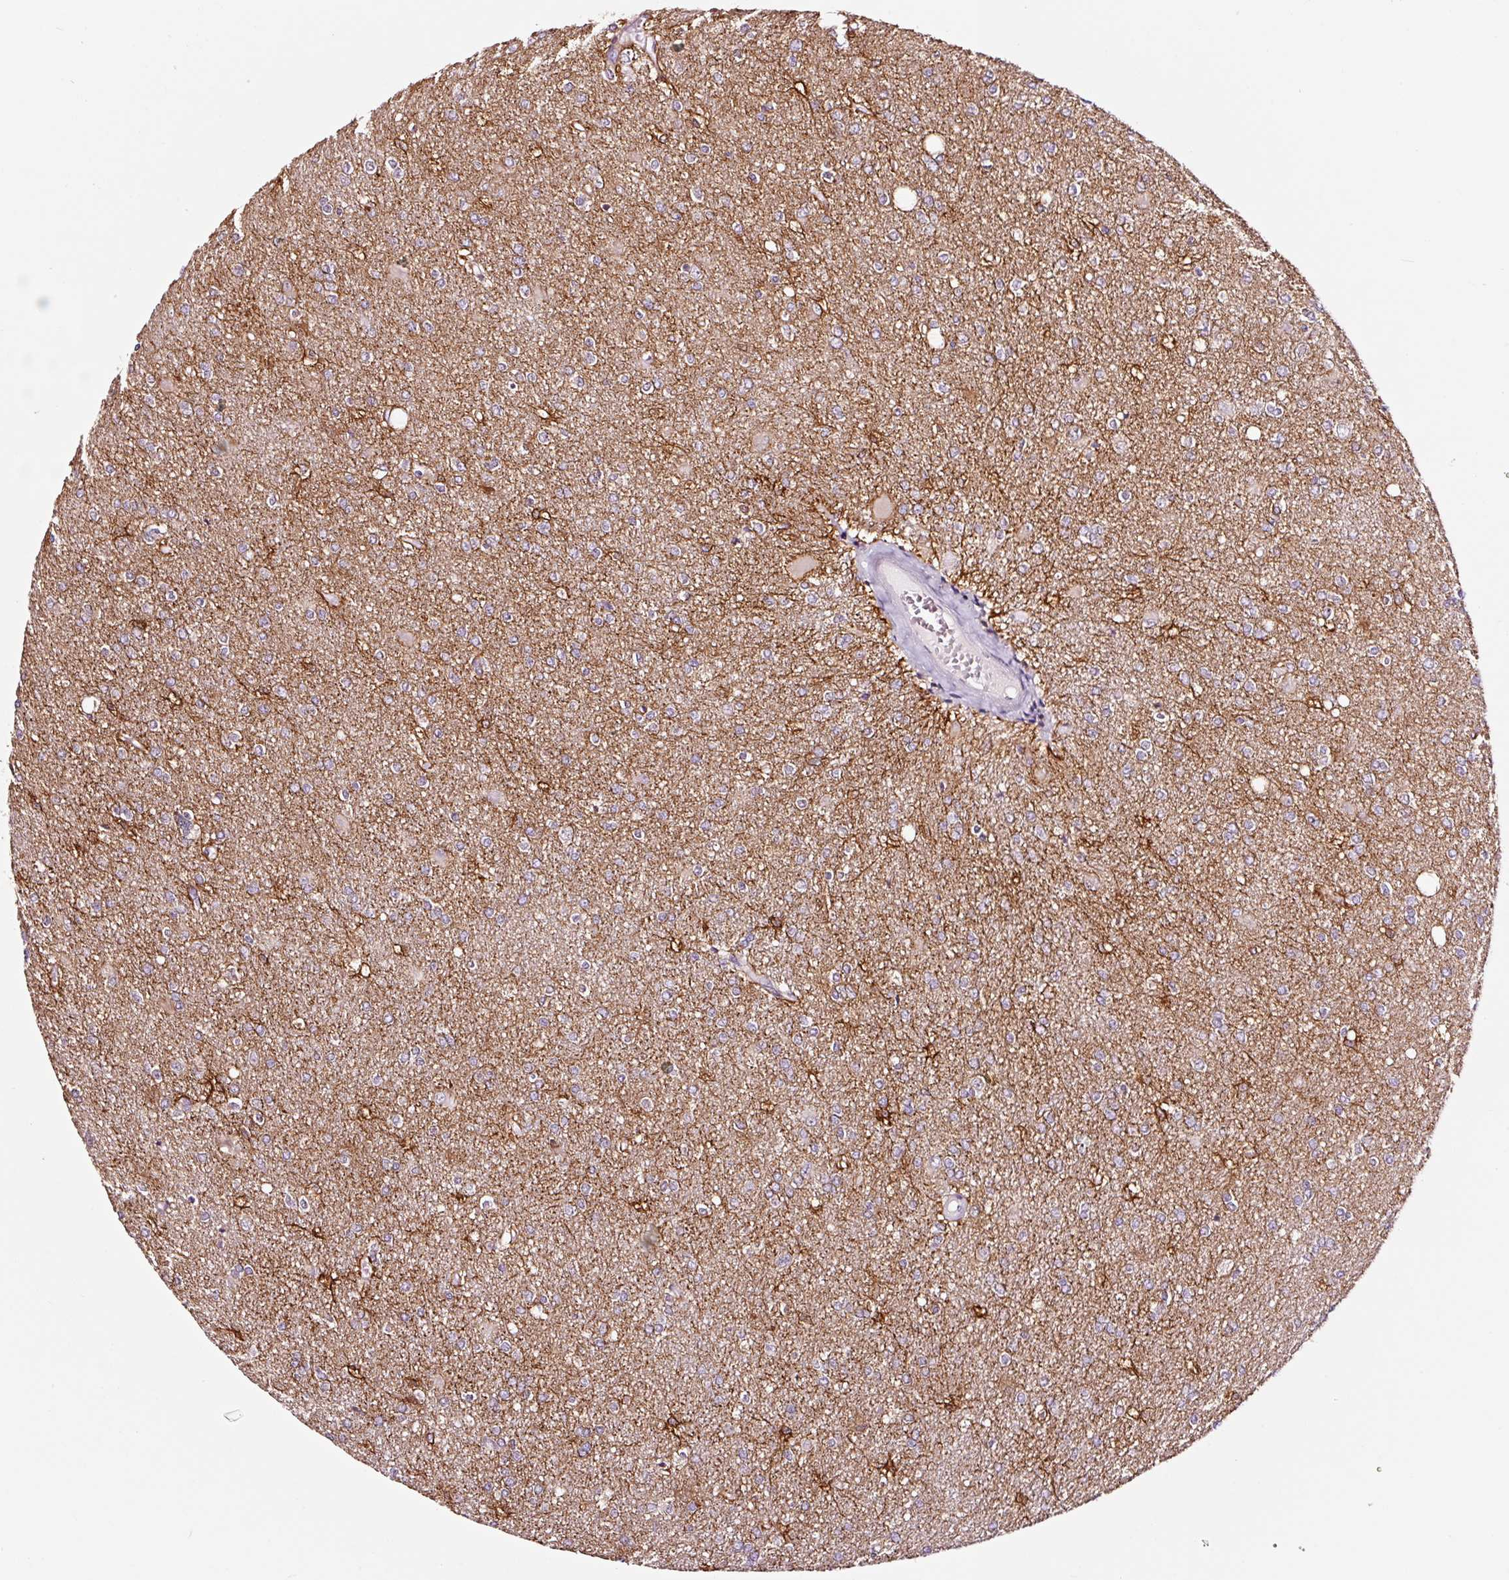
{"staining": {"intensity": "moderate", "quantity": "<25%", "location": "cytoplasmic/membranous"}, "tissue": "glioma", "cell_type": "Tumor cells", "image_type": "cancer", "snomed": [{"axis": "morphology", "description": "Glioma, malignant, High grade"}, {"axis": "topography", "description": "Brain"}], "caption": "Immunohistochemistry (IHC) (DAB) staining of human high-grade glioma (malignant) shows moderate cytoplasmic/membranous protein staining in about <25% of tumor cells. (brown staining indicates protein expression, while blue staining denotes nuclei).", "gene": "ADD3", "patient": {"sex": "male", "age": 67}}